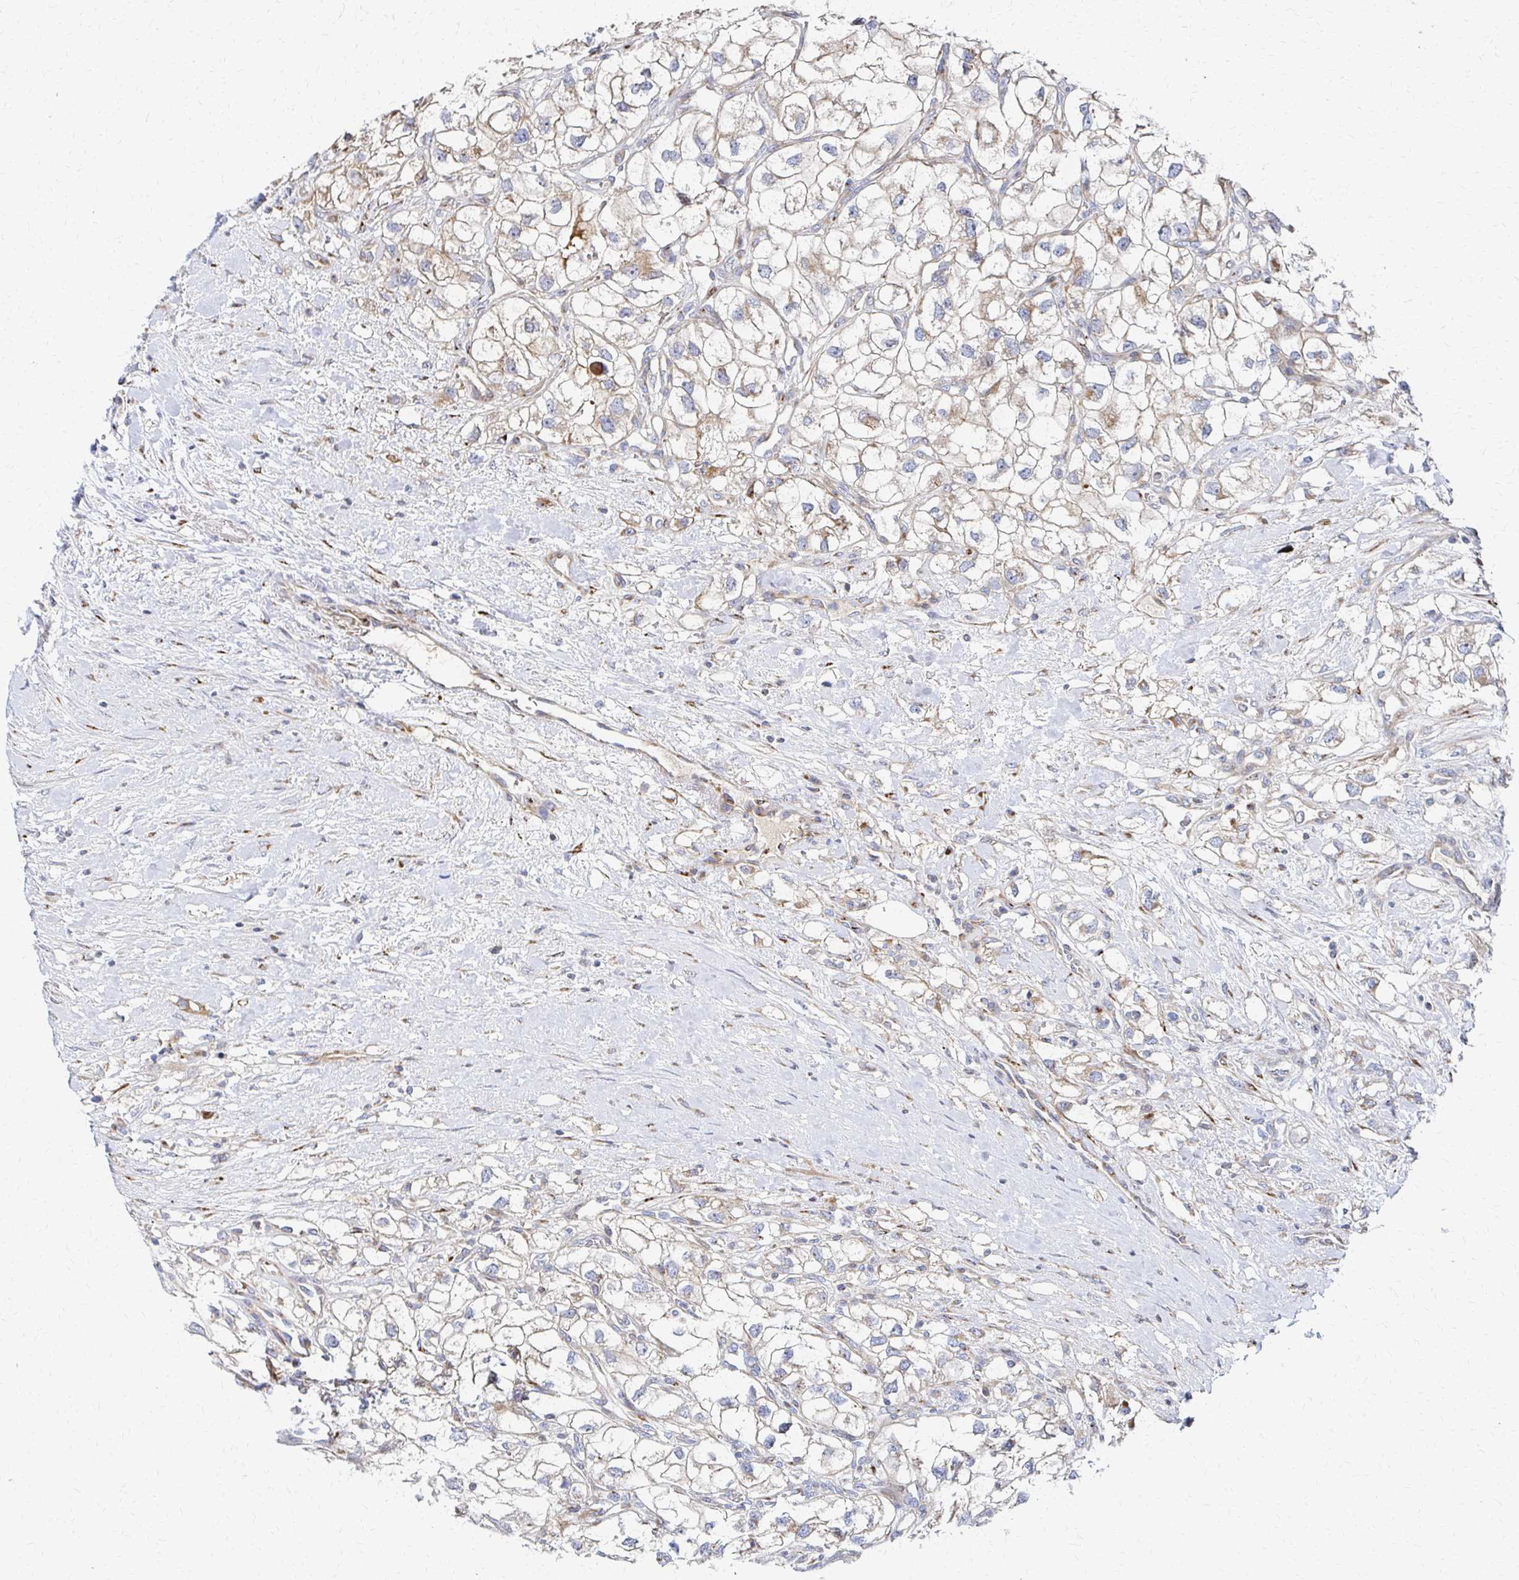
{"staining": {"intensity": "weak", "quantity": "<25%", "location": "cytoplasmic/membranous"}, "tissue": "renal cancer", "cell_type": "Tumor cells", "image_type": "cancer", "snomed": [{"axis": "morphology", "description": "Adenocarcinoma, NOS"}, {"axis": "topography", "description": "Kidney"}], "caption": "Tumor cells show no significant protein expression in adenocarcinoma (renal). The staining is performed using DAB brown chromogen with nuclei counter-stained in using hematoxylin.", "gene": "MAN1A1", "patient": {"sex": "male", "age": 59}}